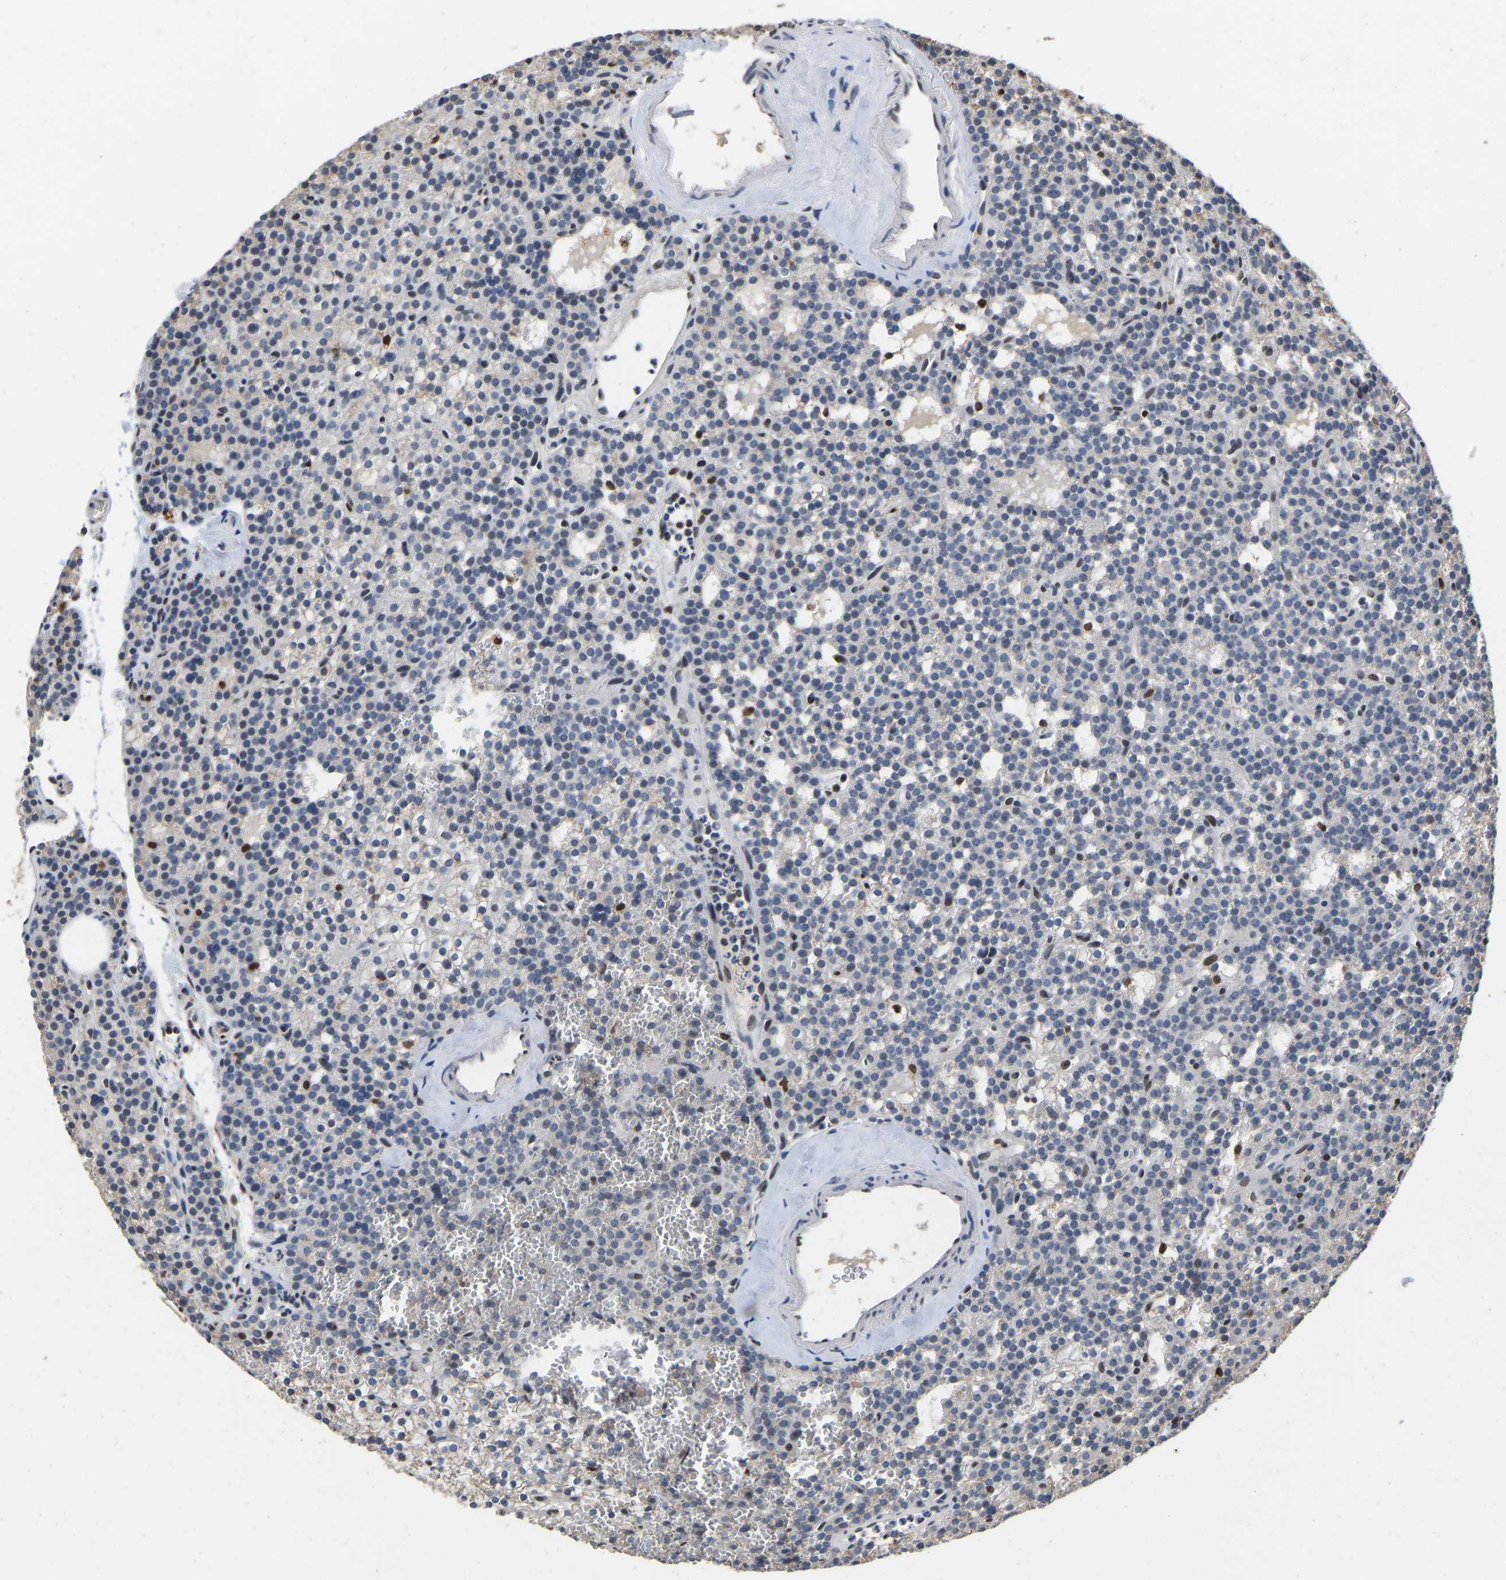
{"staining": {"intensity": "moderate", "quantity": "<25%", "location": "nuclear"}, "tissue": "parathyroid gland", "cell_type": "Glandular cells", "image_type": "normal", "snomed": [{"axis": "morphology", "description": "Normal tissue, NOS"}, {"axis": "morphology", "description": "Adenoma, NOS"}, {"axis": "topography", "description": "Parathyroid gland"}], "caption": "Immunohistochemical staining of benign parathyroid gland displays moderate nuclear protein positivity in about <25% of glandular cells. (DAB (3,3'-diaminobenzidine) IHC, brown staining for protein, blue staining for nuclei).", "gene": "QKI", "patient": {"sex": "female", "age": 74}}